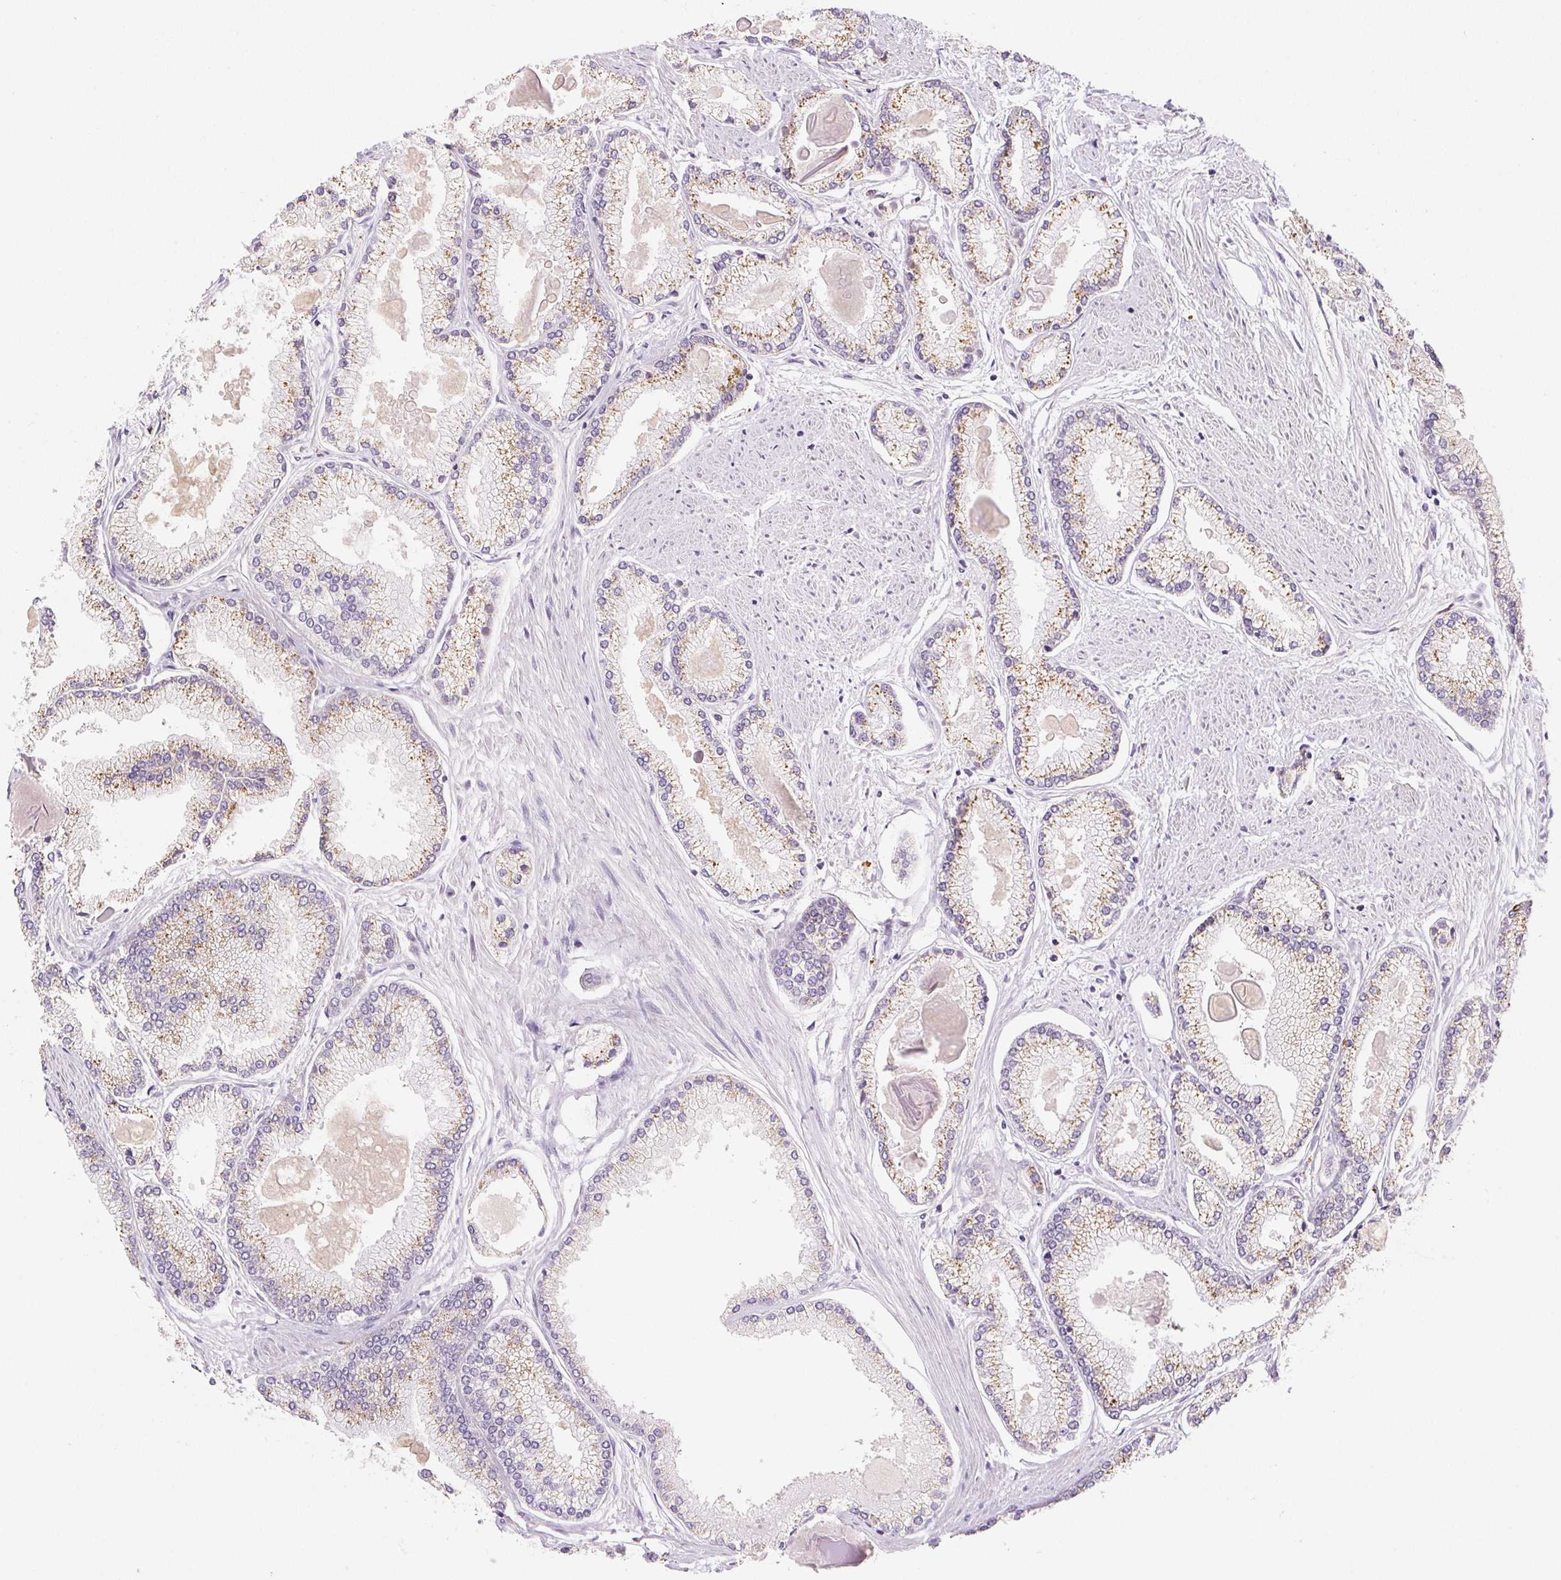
{"staining": {"intensity": "moderate", "quantity": "25%-75%", "location": "cytoplasmic/membranous"}, "tissue": "prostate cancer", "cell_type": "Tumor cells", "image_type": "cancer", "snomed": [{"axis": "morphology", "description": "Adenocarcinoma, High grade"}, {"axis": "topography", "description": "Prostate"}], "caption": "Tumor cells display moderate cytoplasmic/membranous expression in approximately 25%-75% of cells in prostate cancer (adenocarcinoma (high-grade)).", "gene": "LIPA", "patient": {"sex": "male", "age": 68}}